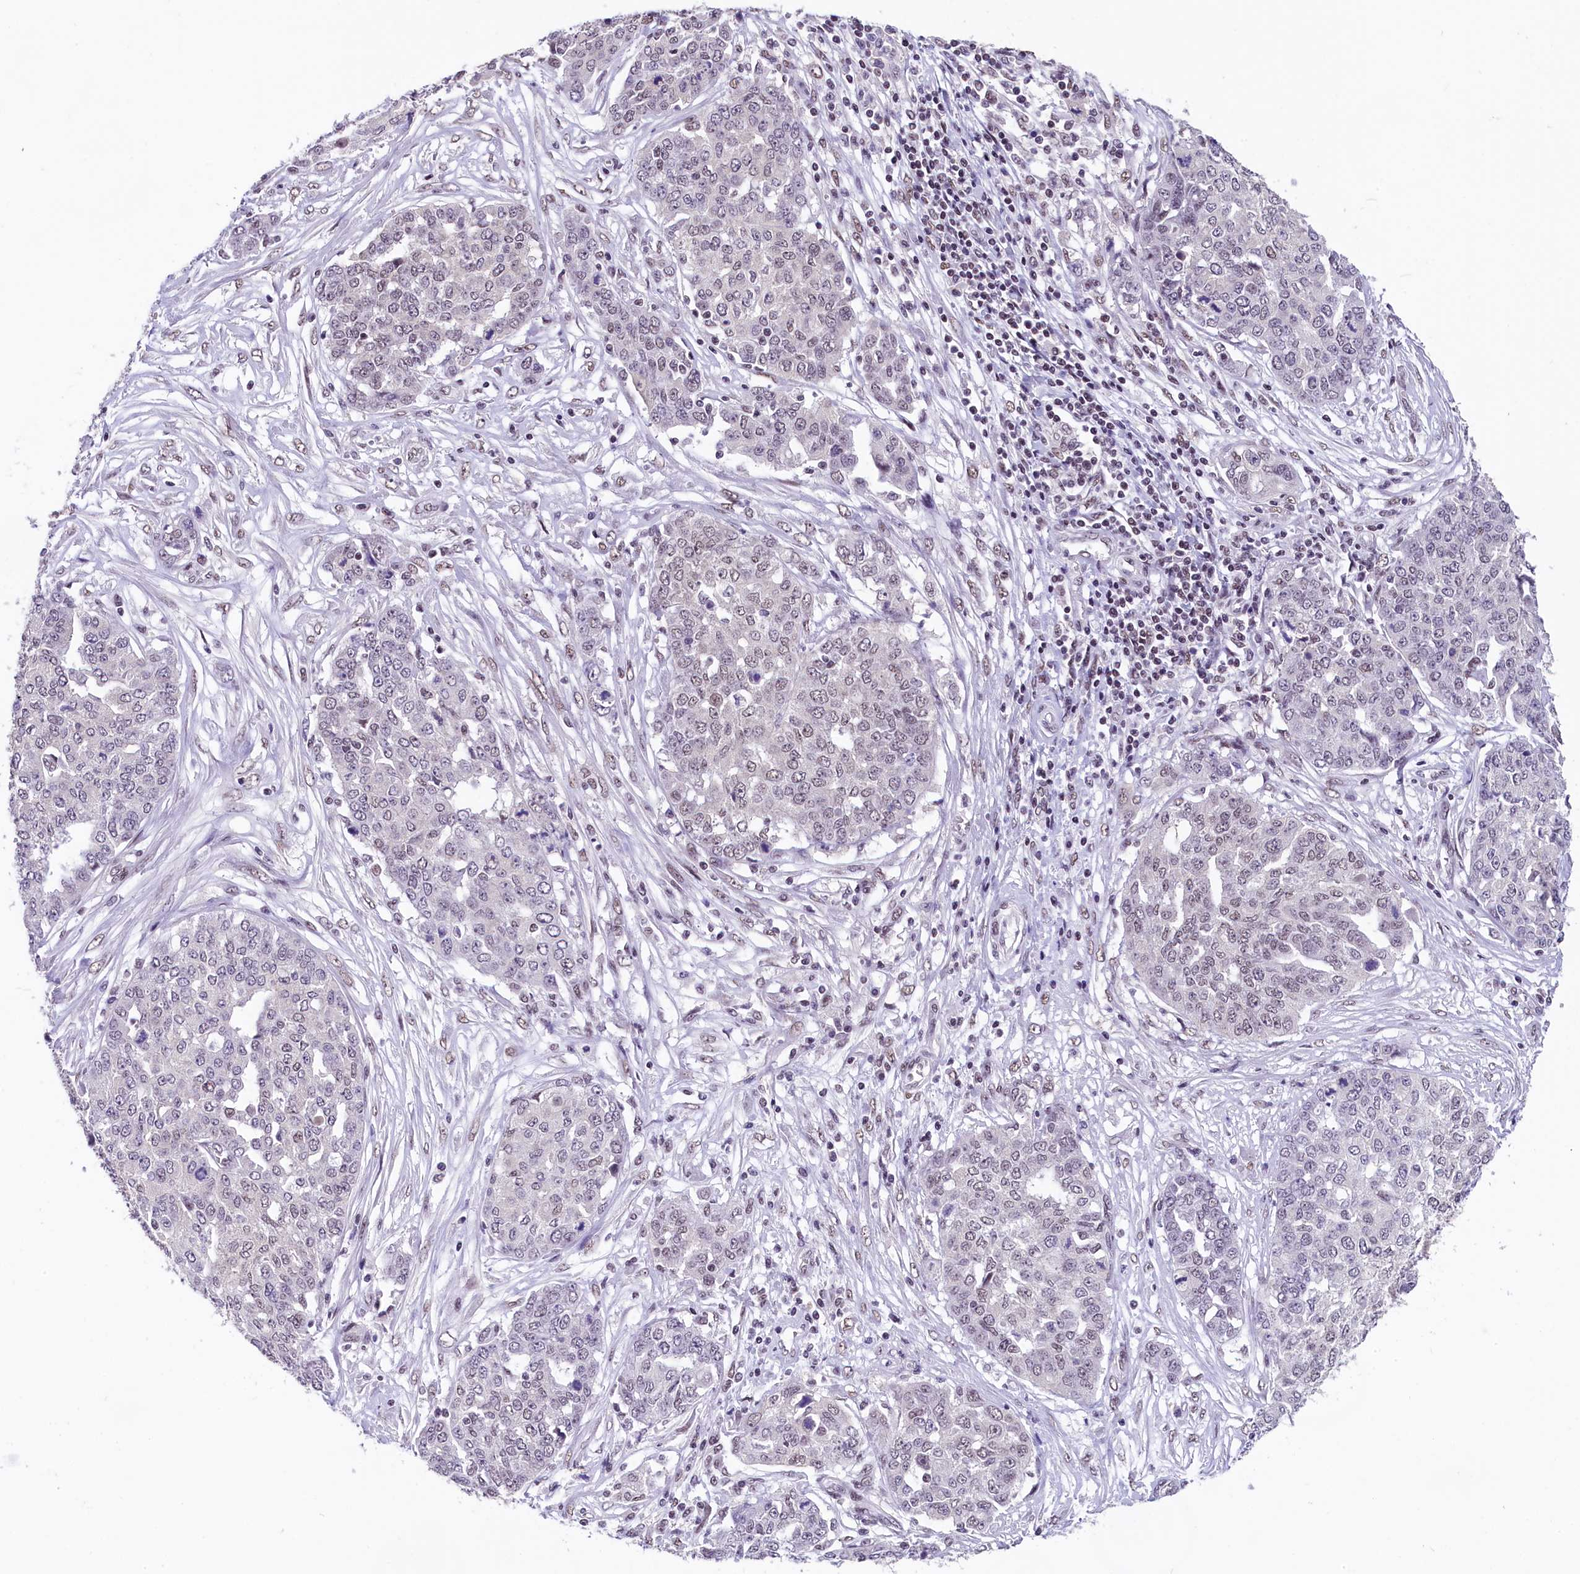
{"staining": {"intensity": "weak", "quantity": "<25%", "location": "nuclear"}, "tissue": "ovarian cancer", "cell_type": "Tumor cells", "image_type": "cancer", "snomed": [{"axis": "morphology", "description": "Cystadenocarcinoma, serous, NOS"}, {"axis": "topography", "description": "Soft tissue"}, {"axis": "topography", "description": "Ovary"}], "caption": "DAB (3,3'-diaminobenzidine) immunohistochemical staining of human ovarian serous cystadenocarcinoma reveals no significant staining in tumor cells.", "gene": "ZC3H4", "patient": {"sex": "female", "age": 57}}